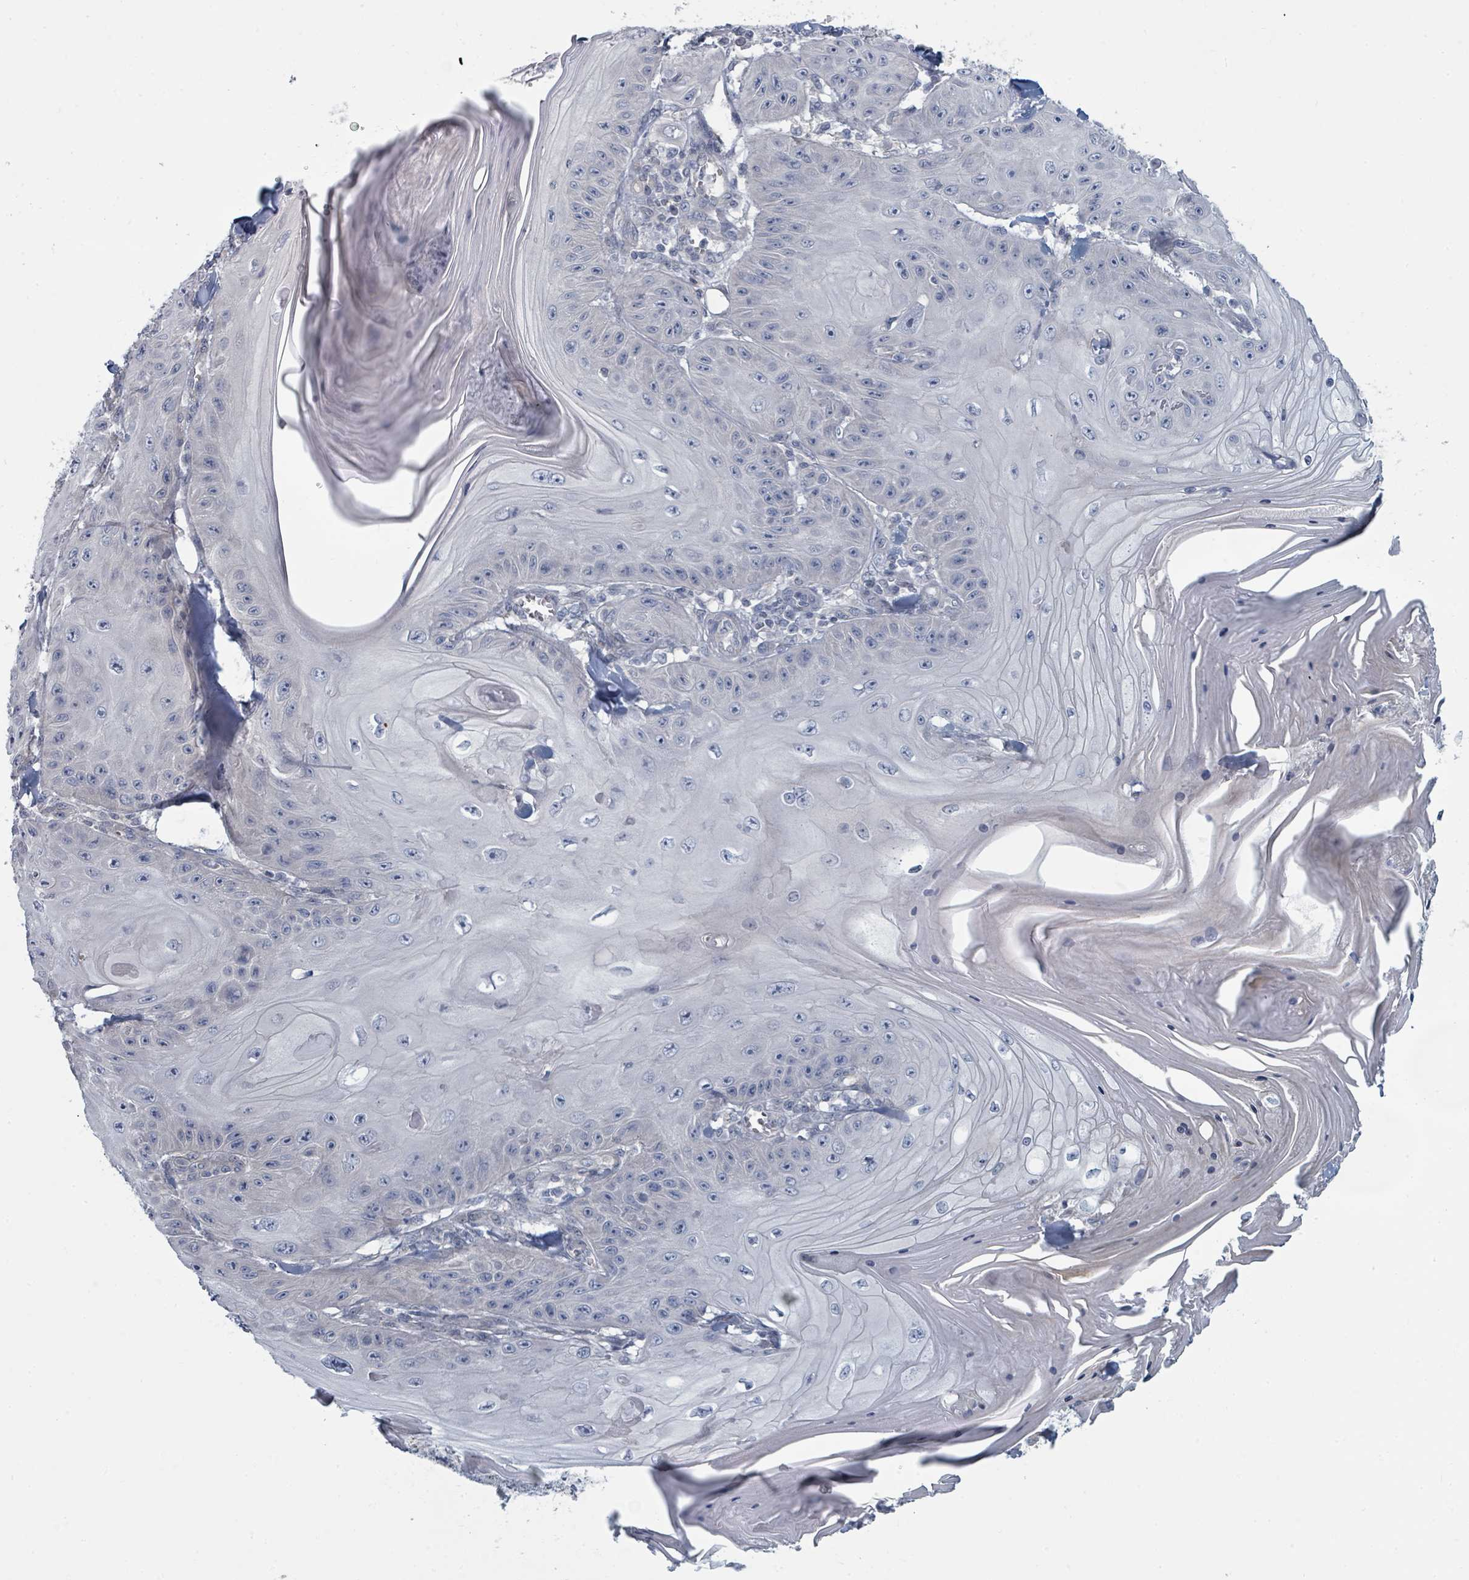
{"staining": {"intensity": "negative", "quantity": "none", "location": "none"}, "tissue": "skin cancer", "cell_type": "Tumor cells", "image_type": "cancer", "snomed": [{"axis": "morphology", "description": "Squamous cell carcinoma, NOS"}, {"axis": "topography", "description": "Skin"}], "caption": "Tumor cells show no significant expression in squamous cell carcinoma (skin).", "gene": "SLC25A45", "patient": {"sex": "female", "age": 78}}